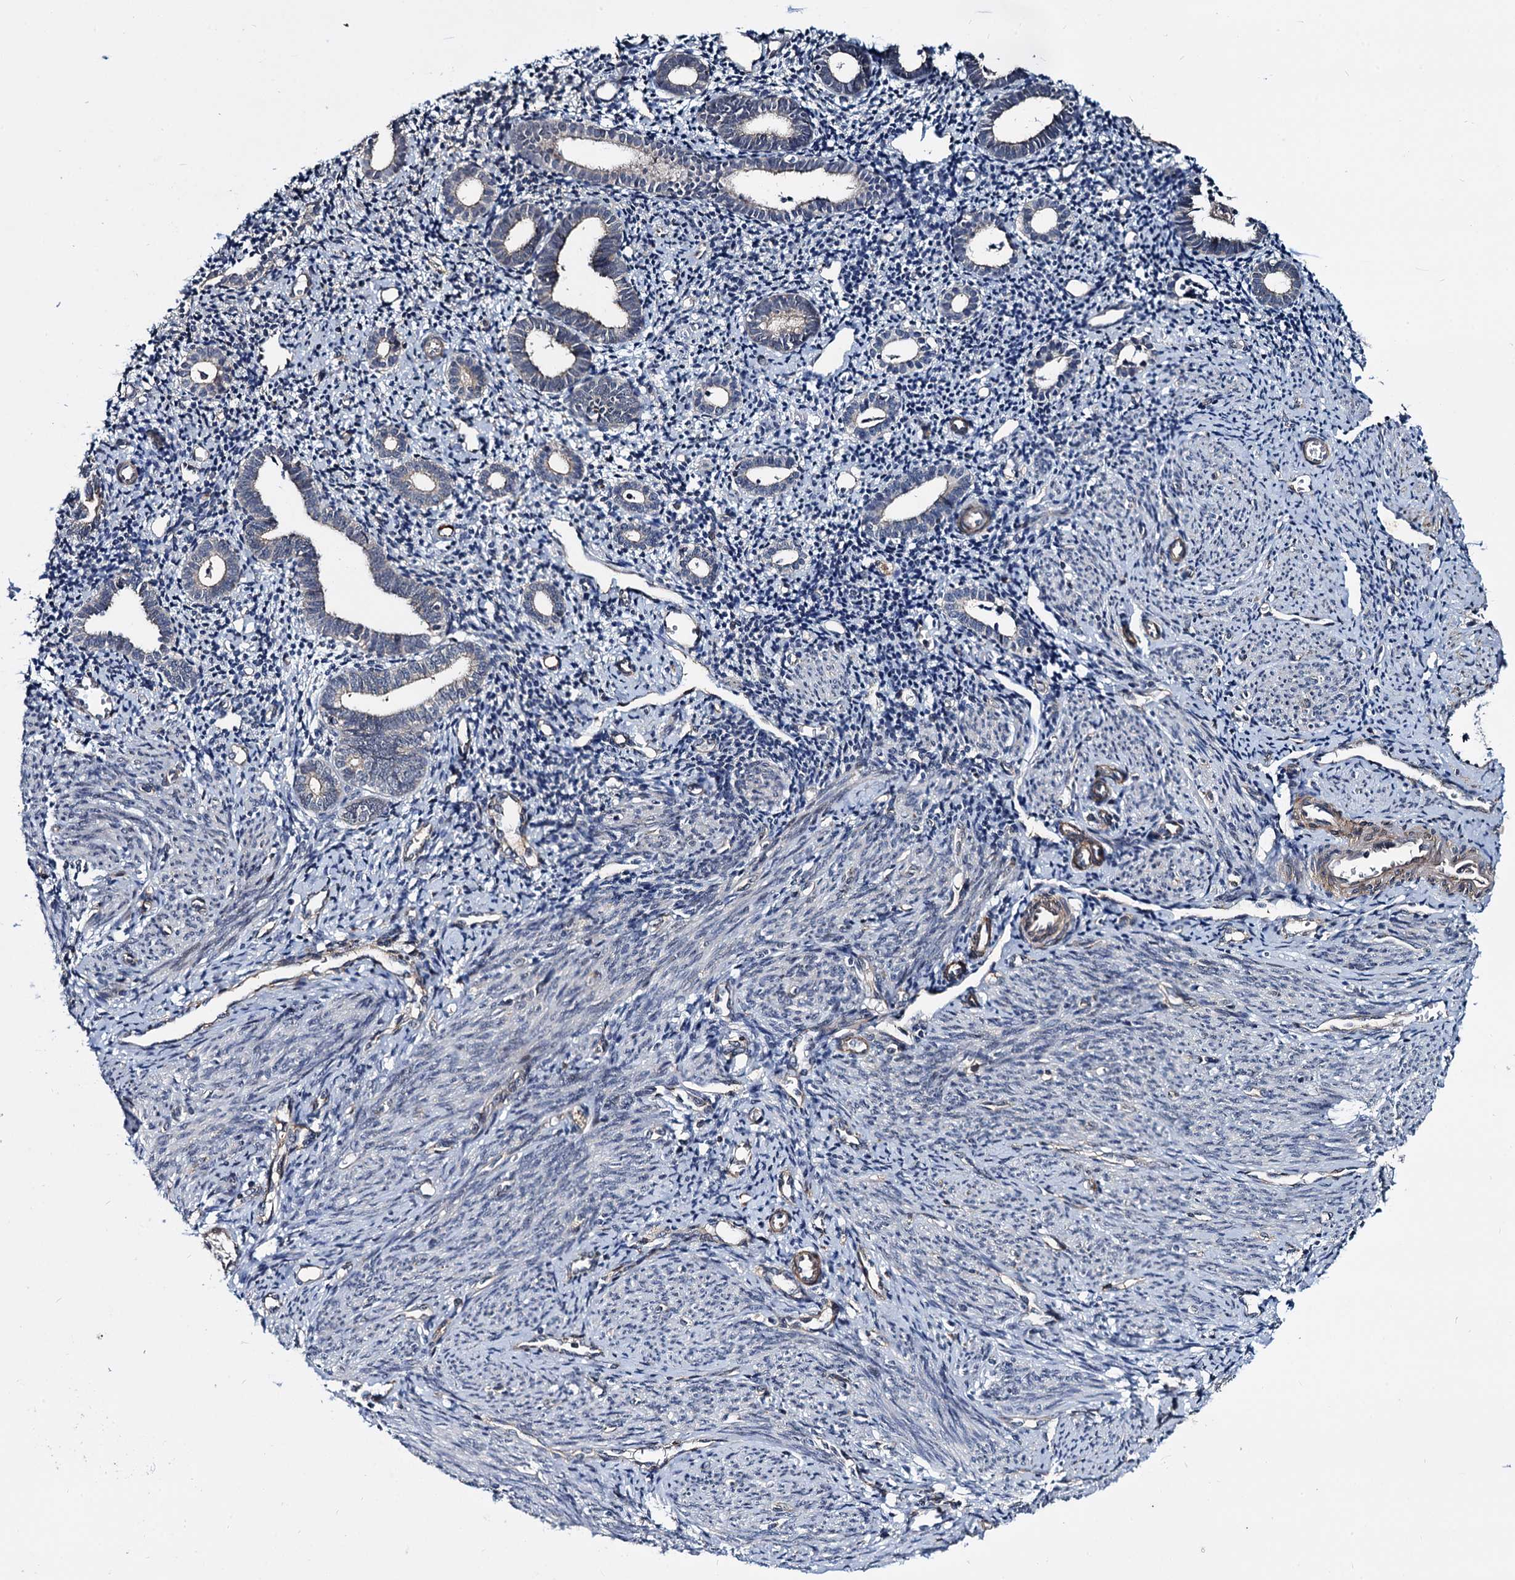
{"staining": {"intensity": "negative", "quantity": "none", "location": "none"}, "tissue": "endometrium", "cell_type": "Cells in endometrial stroma", "image_type": "normal", "snomed": [{"axis": "morphology", "description": "Normal tissue, NOS"}, {"axis": "topography", "description": "Endometrium"}], "caption": "This photomicrograph is of normal endometrium stained with immunohistochemistry to label a protein in brown with the nuclei are counter-stained blue. There is no positivity in cells in endometrial stroma. The staining is performed using DAB (3,3'-diaminobenzidine) brown chromogen with nuclei counter-stained in using hematoxylin.", "gene": "ARHGAP42", "patient": {"sex": "female", "age": 56}}